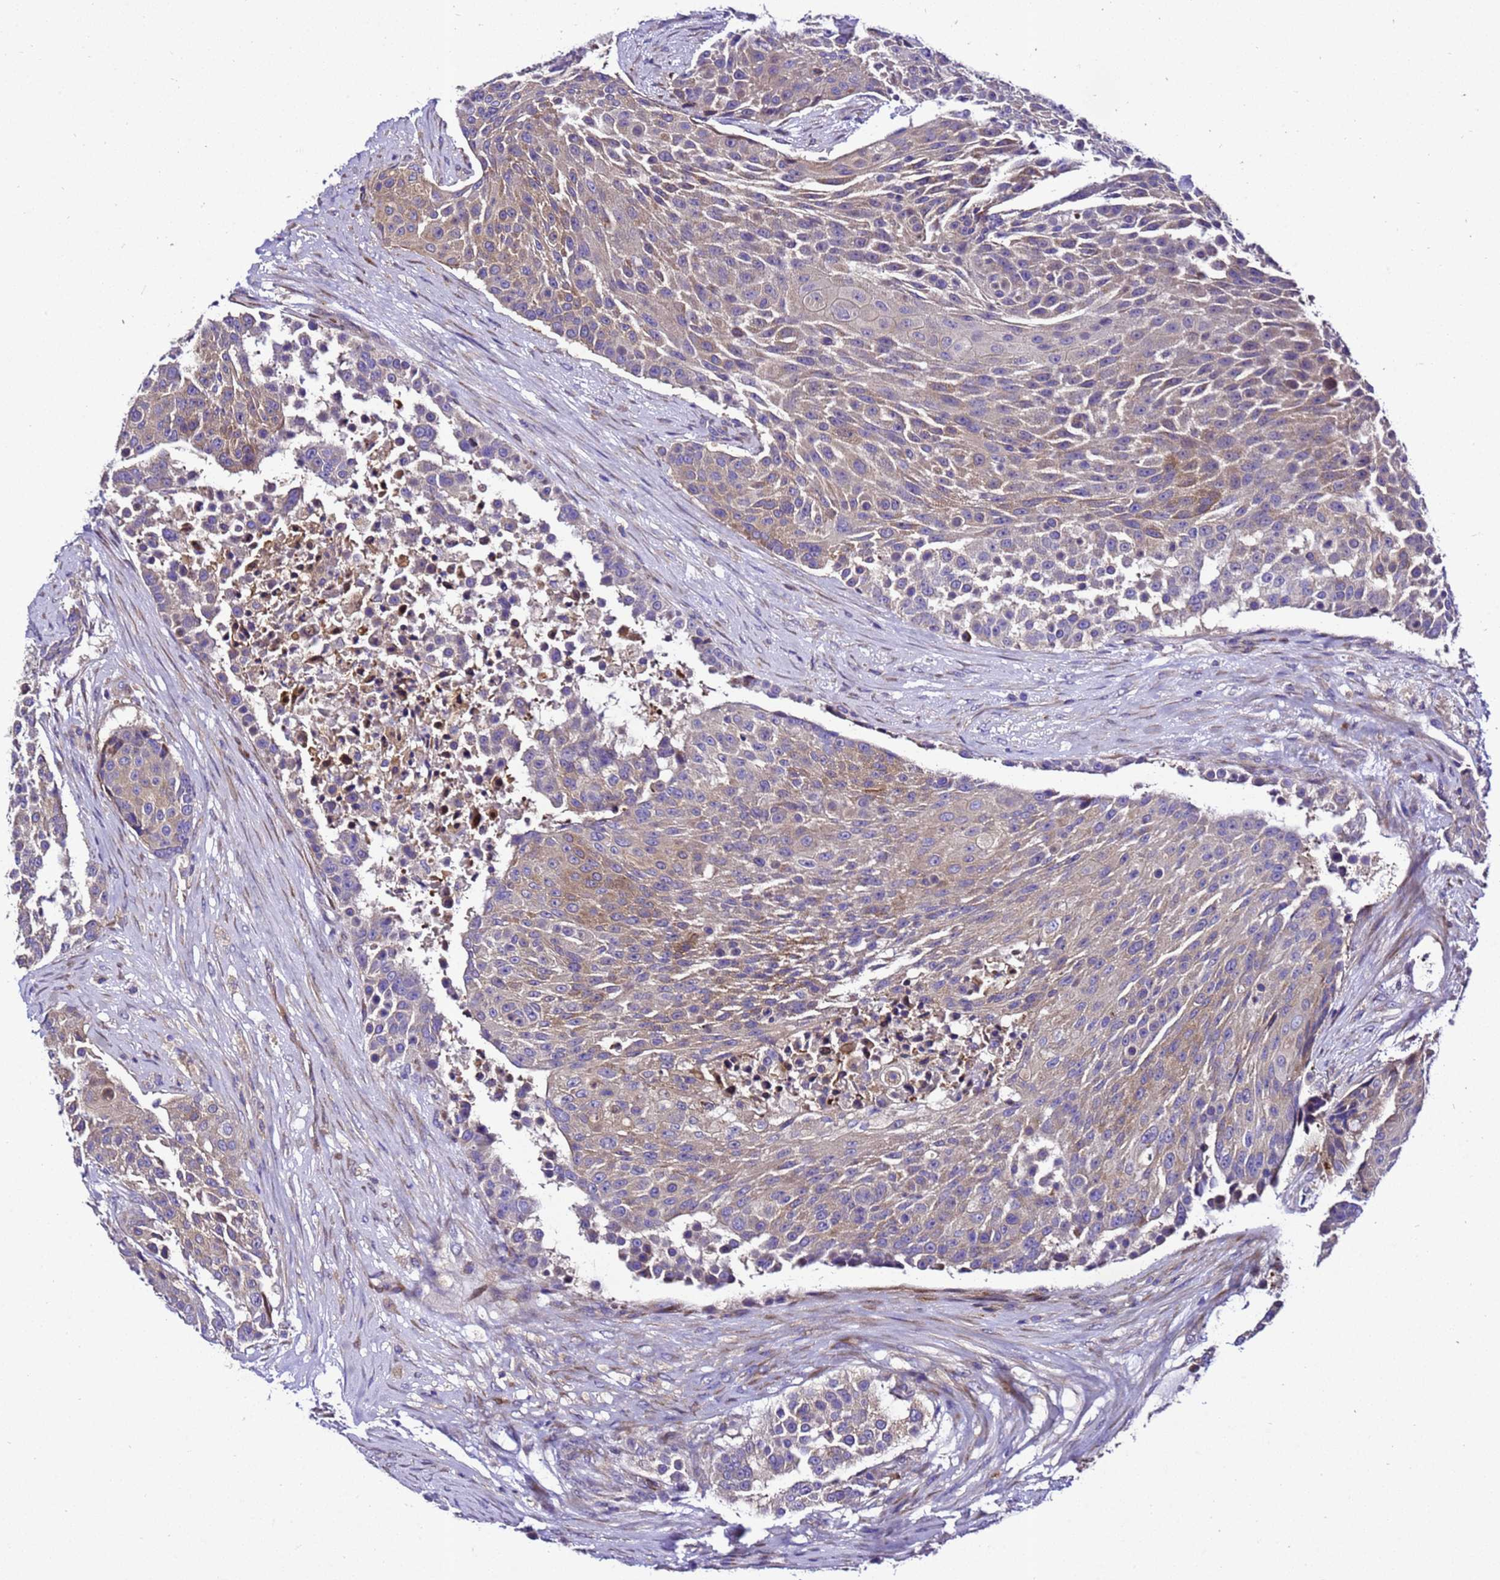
{"staining": {"intensity": "moderate", "quantity": "25%-75%", "location": "cytoplasmic/membranous"}, "tissue": "urothelial cancer", "cell_type": "Tumor cells", "image_type": "cancer", "snomed": [{"axis": "morphology", "description": "Urothelial carcinoma, High grade"}, {"axis": "topography", "description": "Urinary bladder"}], "caption": "The immunohistochemical stain highlights moderate cytoplasmic/membranous staining in tumor cells of high-grade urothelial carcinoma tissue. The staining is performed using DAB (3,3'-diaminobenzidine) brown chromogen to label protein expression. The nuclei are counter-stained blue using hematoxylin.", "gene": "ZNF417", "patient": {"sex": "female", "age": 63}}